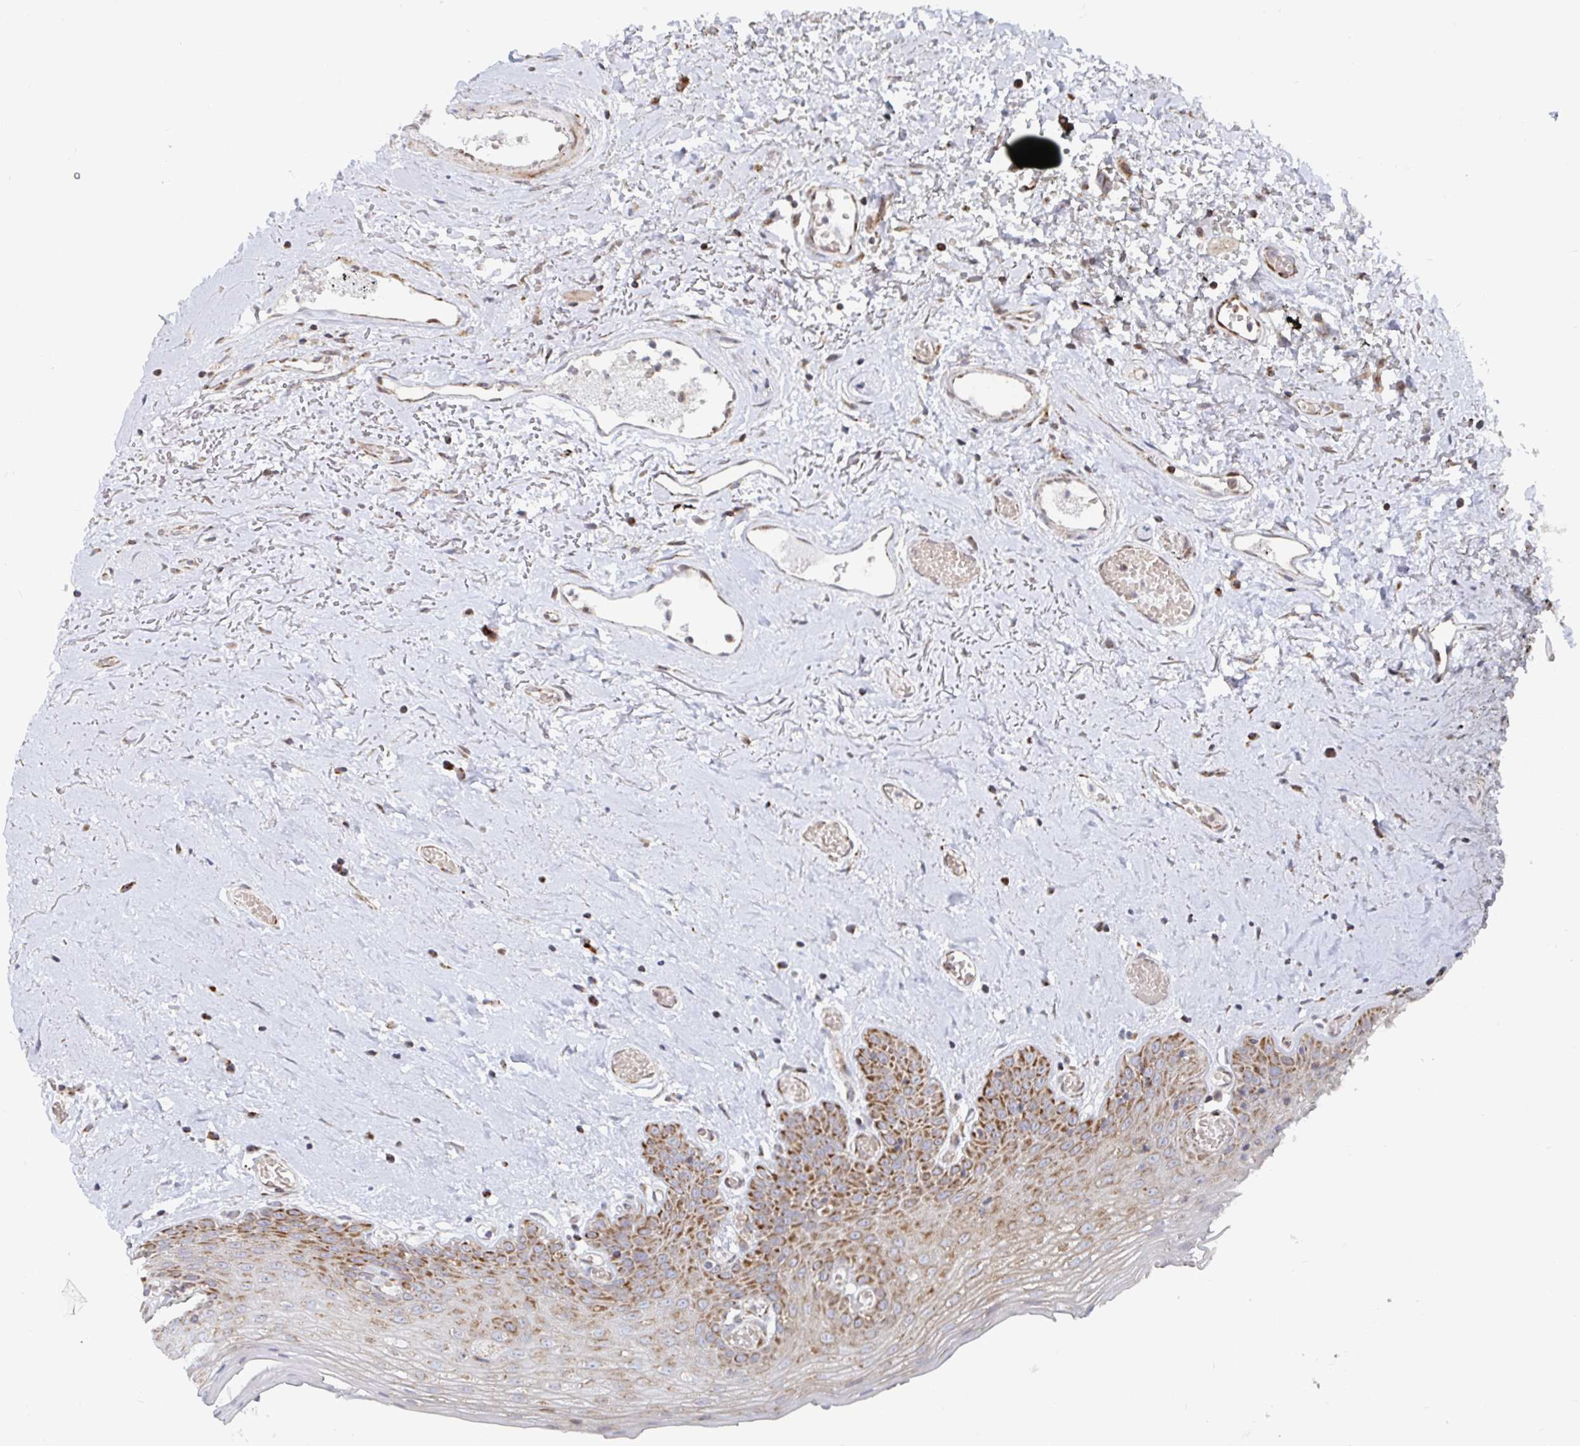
{"staining": {"intensity": "moderate", "quantity": ">75%", "location": "cytoplasmic/membranous"}, "tissue": "oral mucosa", "cell_type": "Squamous epithelial cells", "image_type": "normal", "snomed": [{"axis": "morphology", "description": "Normal tissue, NOS"}, {"axis": "morphology", "description": "Squamous cell carcinoma, NOS"}, {"axis": "topography", "description": "Oral tissue"}, {"axis": "topography", "description": "Peripheral nerve tissue"}, {"axis": "topography", "description": "Head-Neck"}], "caption": "Immunohistochemical staining of benign oral mucosa demonstrates moderate cytoplasmic/membranous protein expression in about >75% of squamous epithelial cells. (DAB (3,3'-diaminobenzidine) IHC, brown staining for protein, blue staining for nuclei).", "gene": "STARD8", "patient": {"sex": "female", "age": 59}}